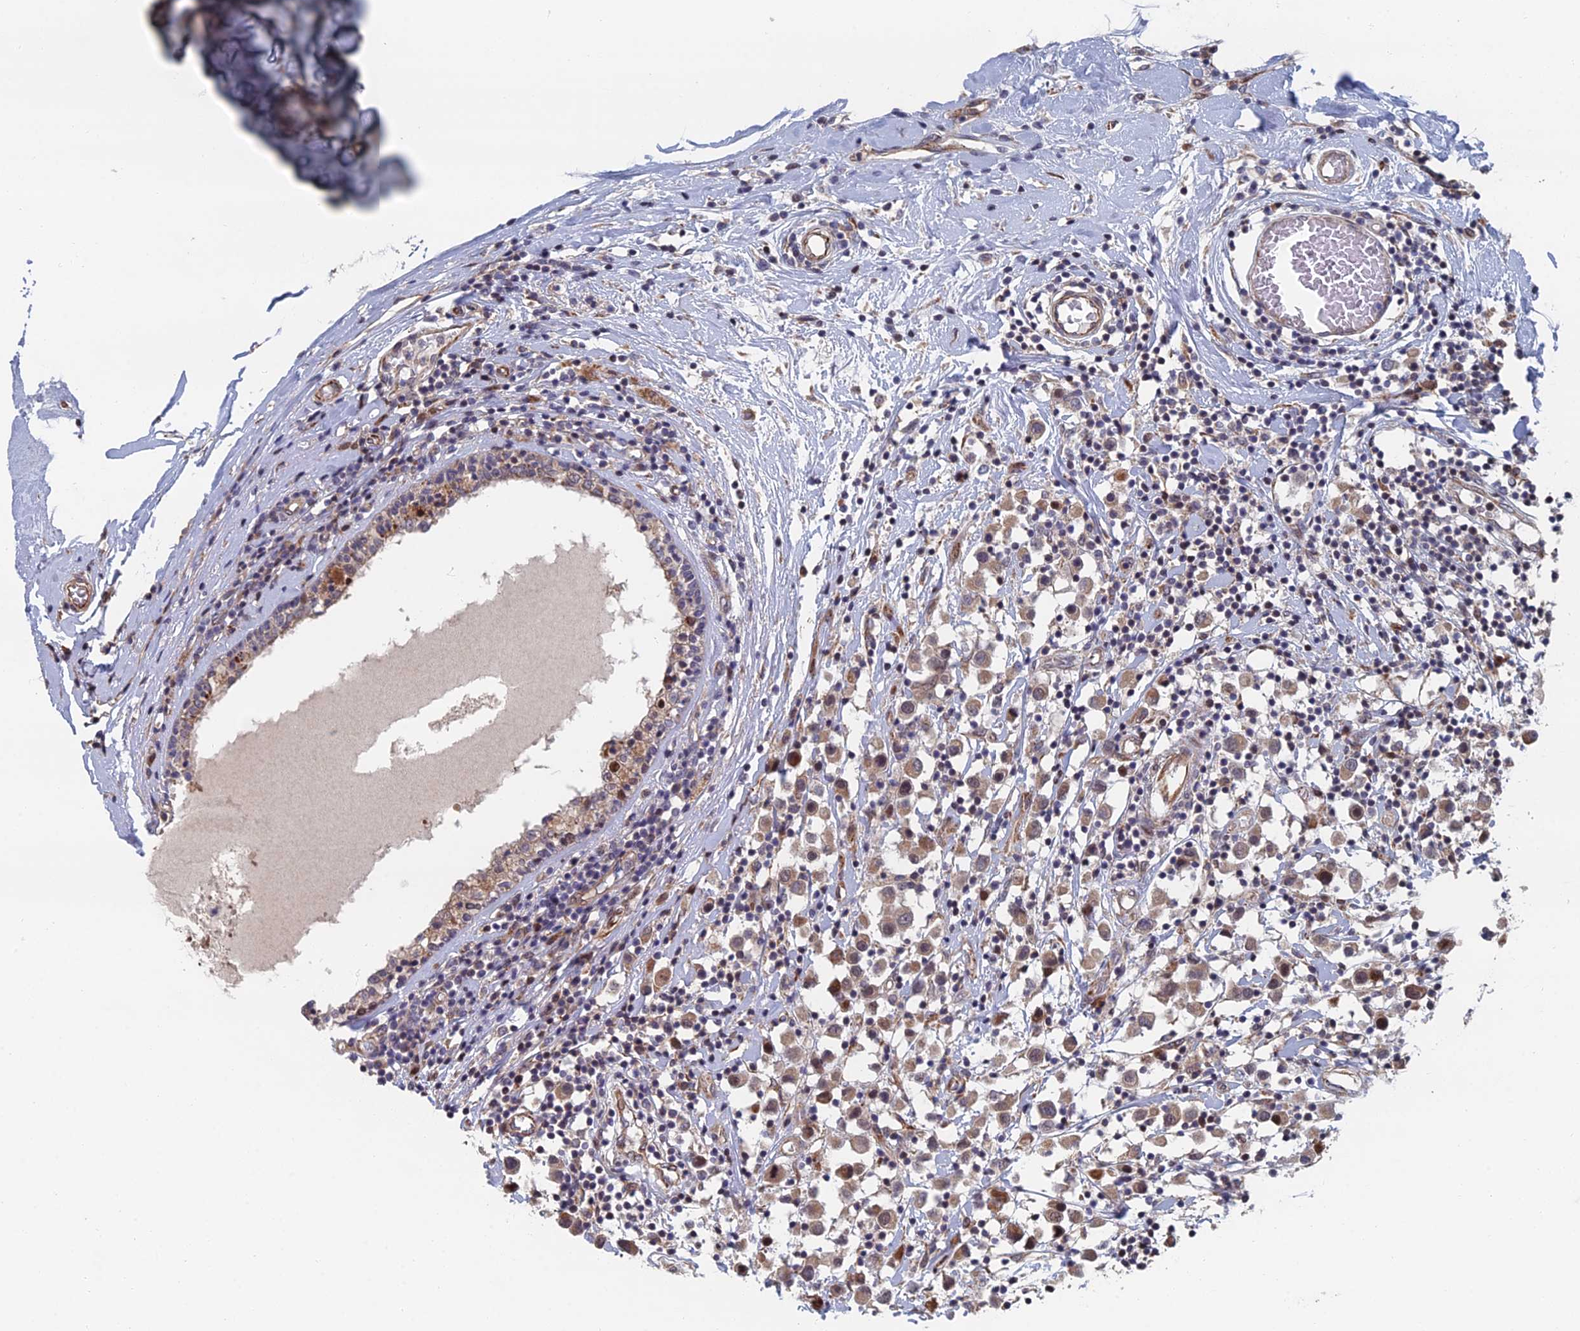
{"staining": {"intensity": "moderate", "quantity": ">75%", "location": "cytoplasmic/membranous,nuclear"}, "tissue": "breast cancer", "cell_type": "Tumor cells", "image_type": "cancer", "snomed": [{"axis": "morphology", "description": "Duct carcinoma"}, {"axis": "topography", "description": "Breast"}], "caption": "This is an image of immunohistochemistry staining of invasive ductal carcinoma (breast), which shows moderate staining in the cytoplasmic/membranous and nuclear of tumor cells.", "gene": "GTF2IRD1", "patient": {"sex": "female", "age": 61}}